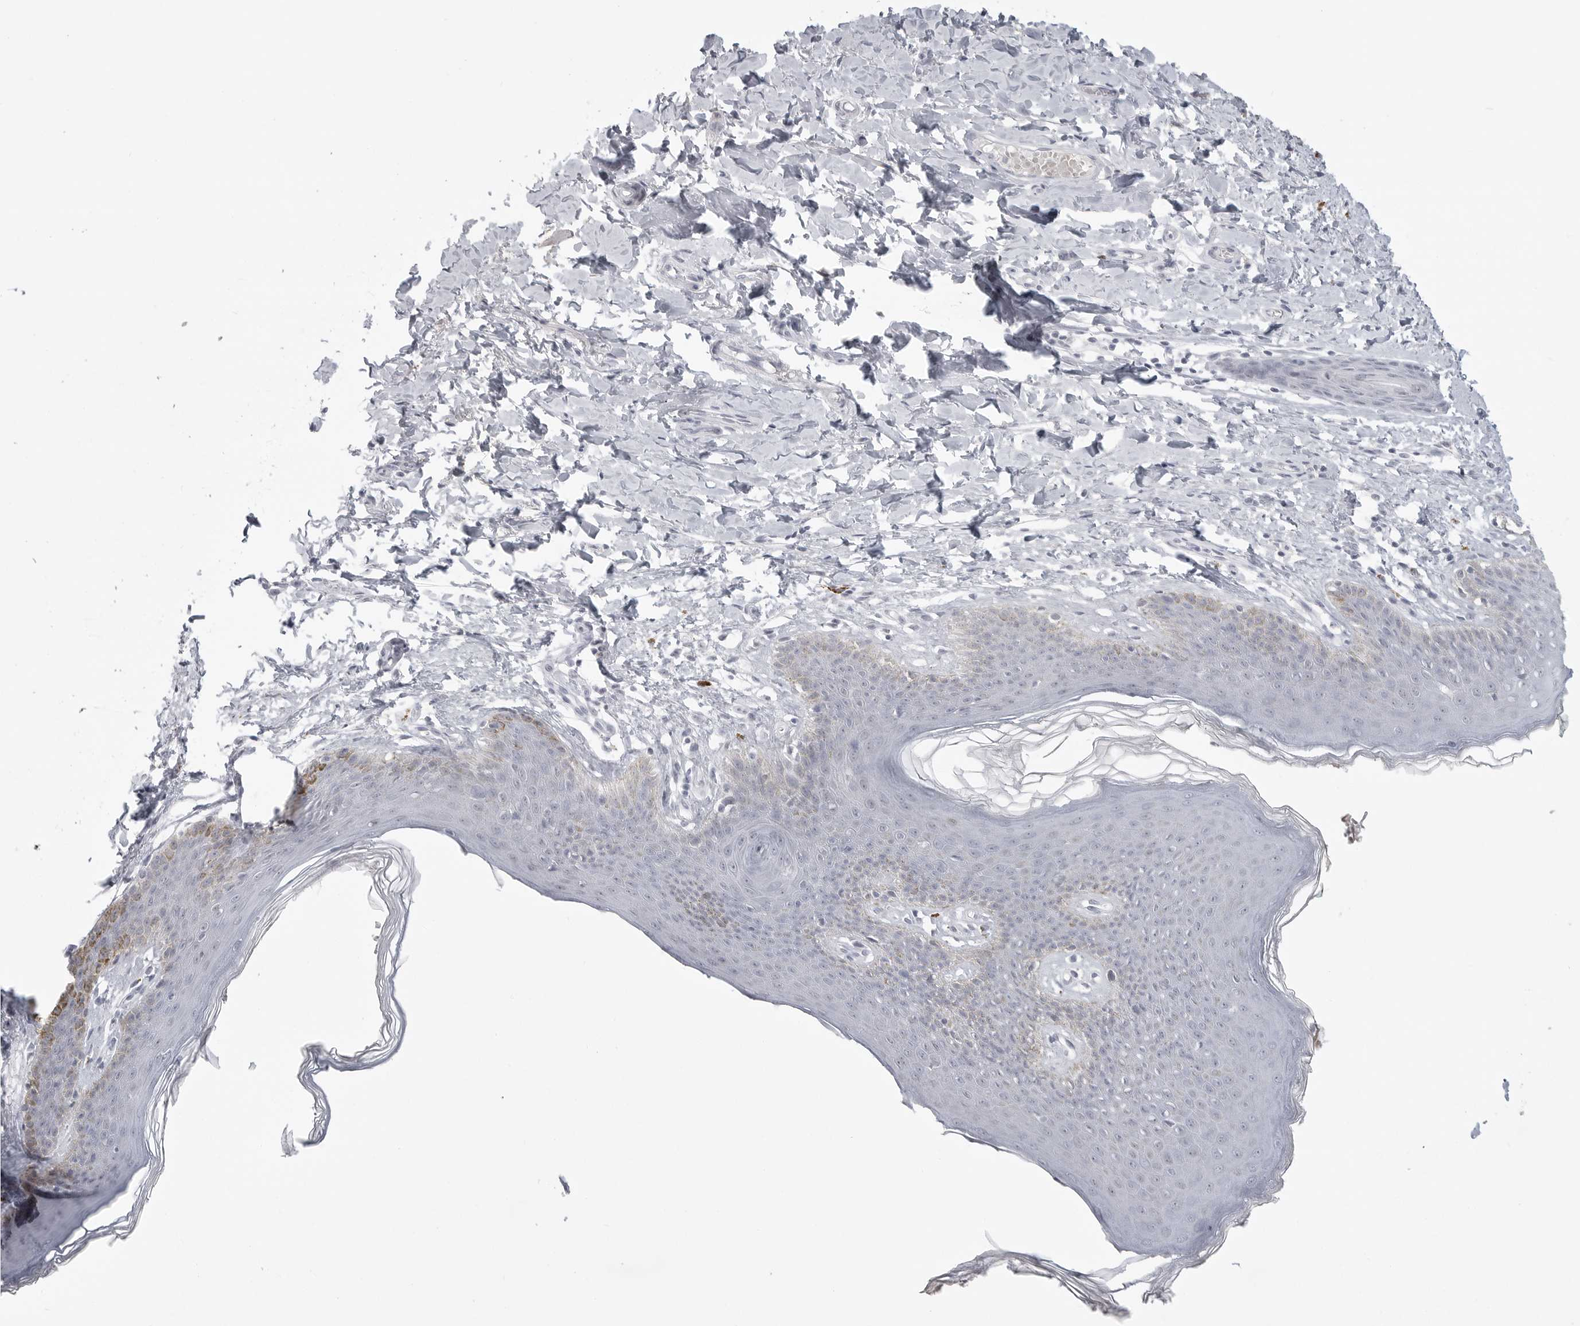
{"staining": {"intensity": "moderate", "quantity": "<25%", "location": "cytoplasmic/membranous"}, "tissue": "skin", "cell_type": "Epidermal cells", "image_type": "normal", "snomed": [{"axis": "morphology", "description": "Normal tissue, NOS"}, {"axis": "topography", "description": "Vulva"}], "caption": "A histopathology image of skin stained for a protein demonstrates moderate cytoplasmic/membranous brown staining in epidermal cells. The protein is stained brown, and the nuclei are stained in blue (DAB (3,3'-diaminobenzidine) IHC with brightfield microscopy, high magnification).", "gene": "TCTN3", "patient": {"sex": "female", "age": 66}}